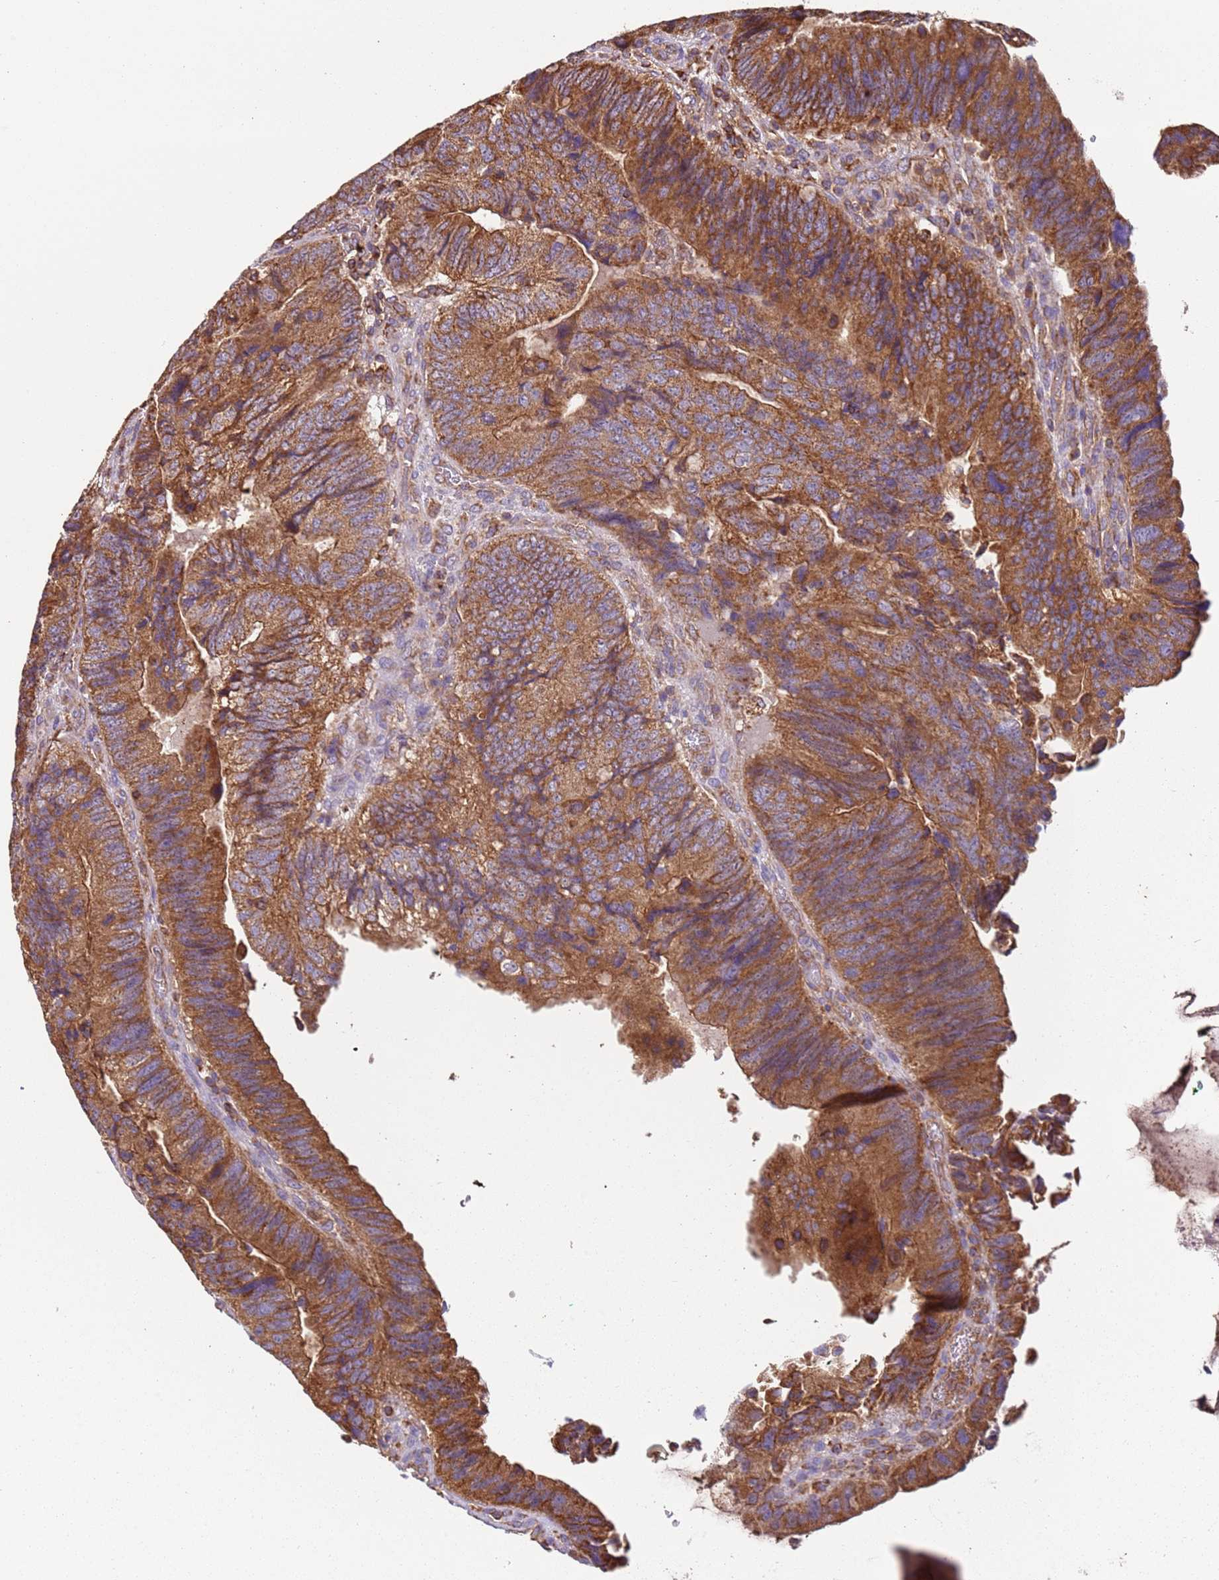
{"staining": {"intensity": "moderate", "quantity": ">75%", "location": "cytoplasmic/membranous"}, "tissue": "colorectal cancer", "cell_type": "Tumor cells", "image_type": "cancer", "snomed": [{"axis": "morphology", "description": "Adenocarcinoma, NOS"}, {"axis": "topography", "description": "Colon"}], "caption": "Adenocarcinoma (colorectal) stained with IHC exhibits moderate cytoplasmic/membranous staining in approximately >75% of tumor cells.", "gene": "RMND5A", "patient": {"sex": "female", "age": 67}}